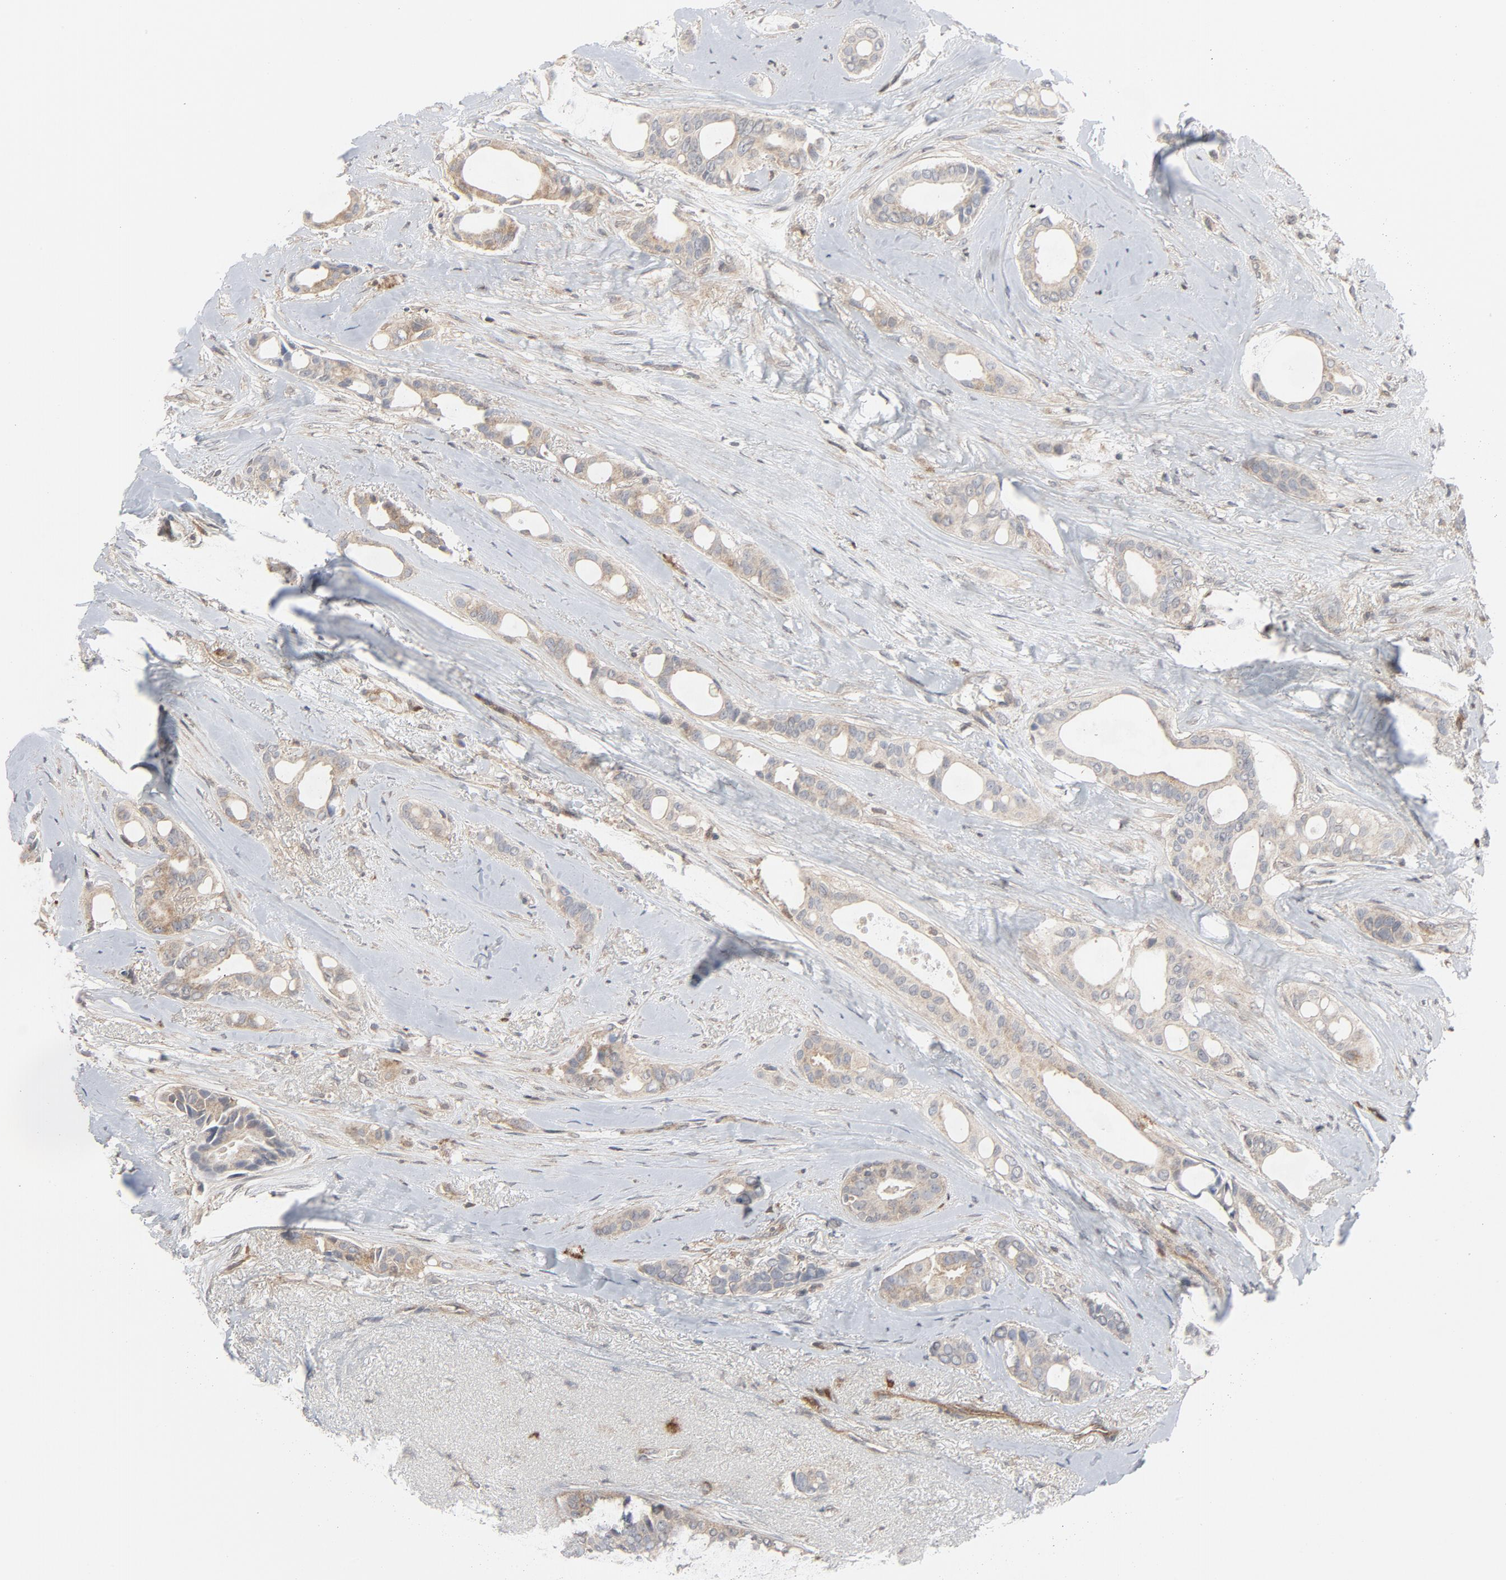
{"staining": {"intensity": "weak", "quantity": "25%-75%", "location": "cytoplasmic/membranous"}, "tissue": "breast cancer", "cell_type": "Tumor cells", "image_type": "cancer", "snomed": [{"axis": "morphology", "description": "Duct carcinoma"}, {"axis": "topography", "description": "Breast"}], "caption": "The image exhibits staining of infiltrating ductal carcinoma (breast), revealing weak cytoplasmic/membranous protein staining (brown color) within tumor cells.", "gene": "TRADD", "patient": {"sex": "female", "age": 54}}